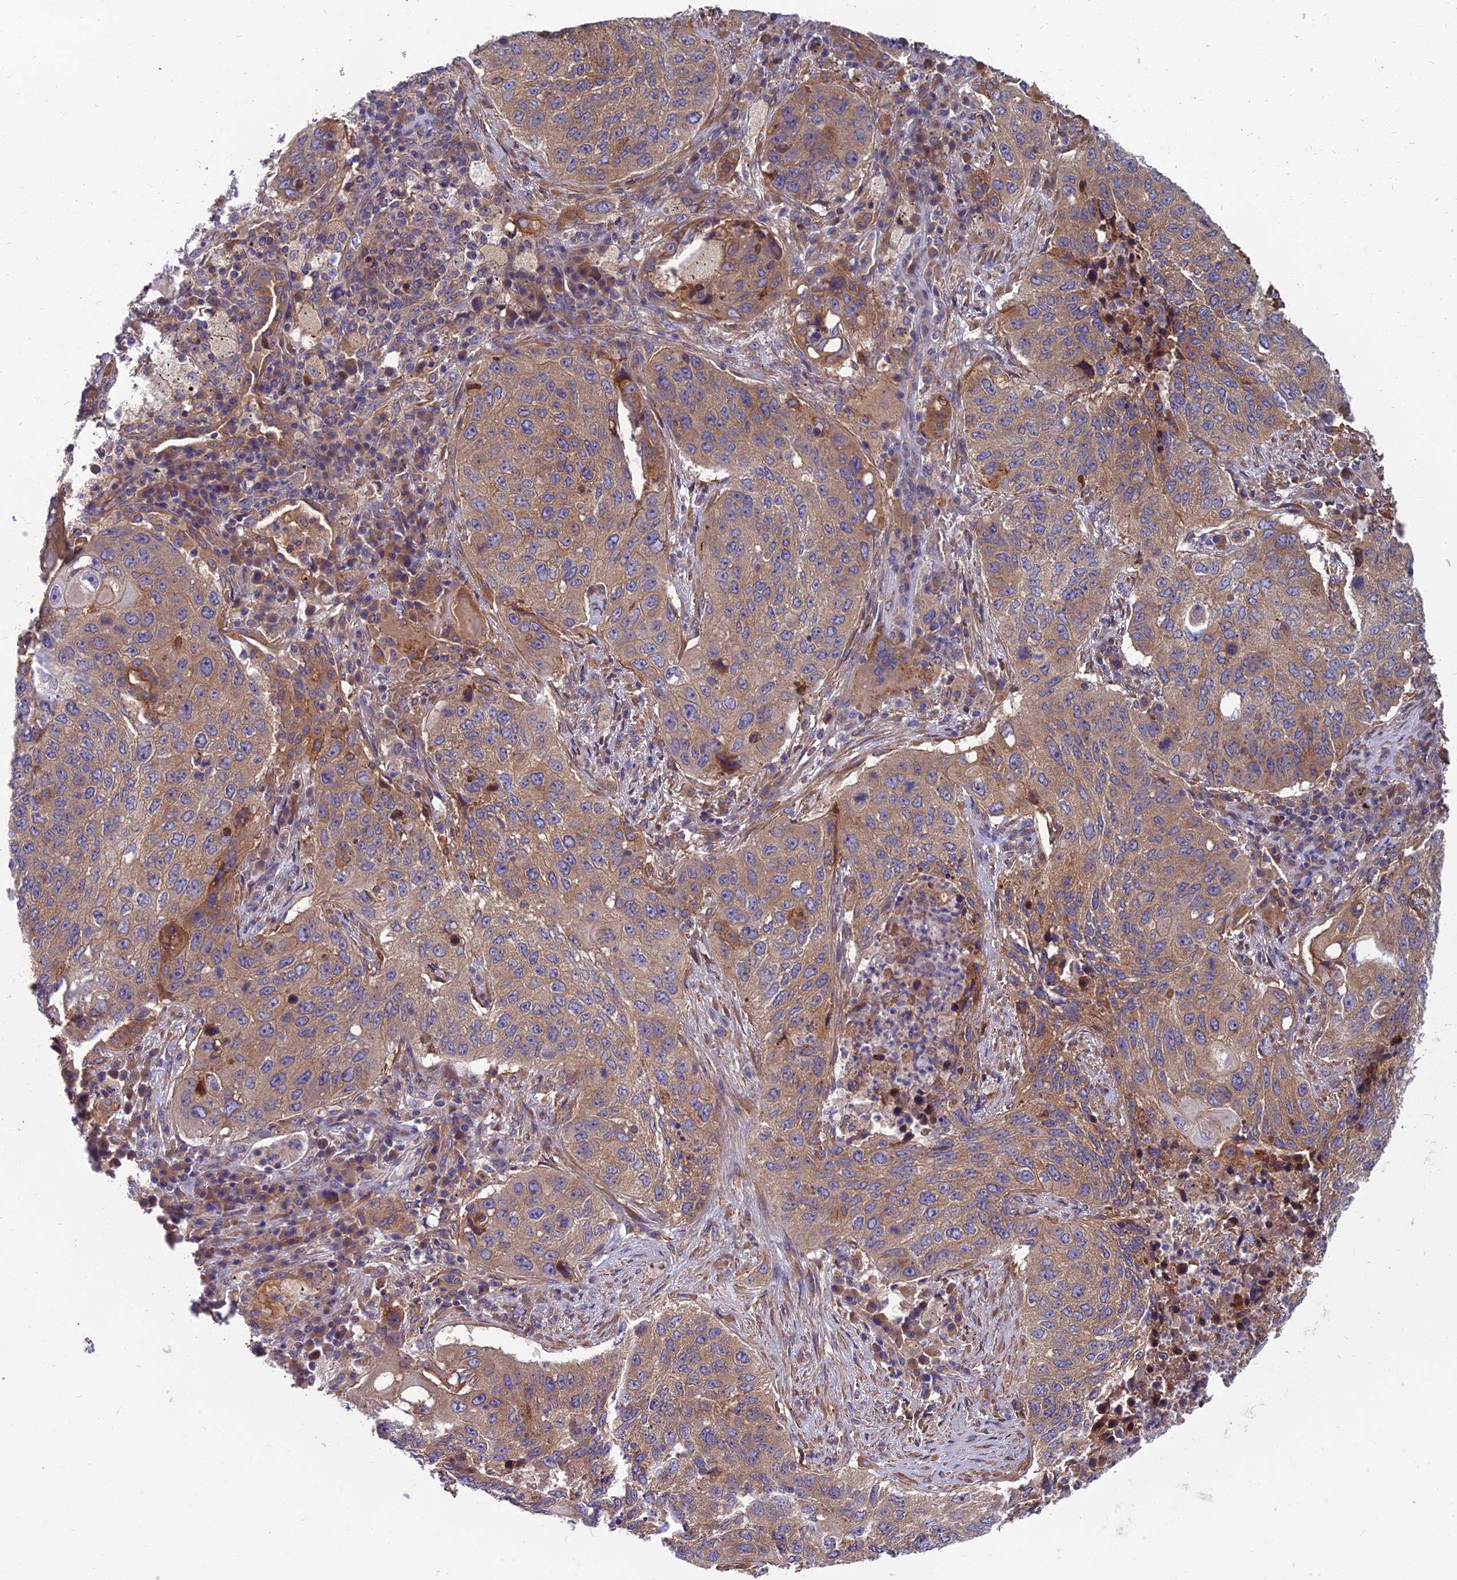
{"staining": {"intensity": "moderate", "quantity": ">75%", "location": "cytoplasmic/membranous"}, "tissue": "lung cancer", "cell_type": "Tumor cells", "image_type": "cancer", "snomed": [{"axis": "morphology", "description": "Squamous cell carcinoma, NOS"}, {"axis": "topography", "description": "Lung"}], "caption": "DAB immunohistochemical staining of lung cancer displays moderate cytoplasmic/membranous protein positivity in approximately >75% of tumor cells.", "gene": "WDR24", "patient": {"sex": "female", "age": 63}}